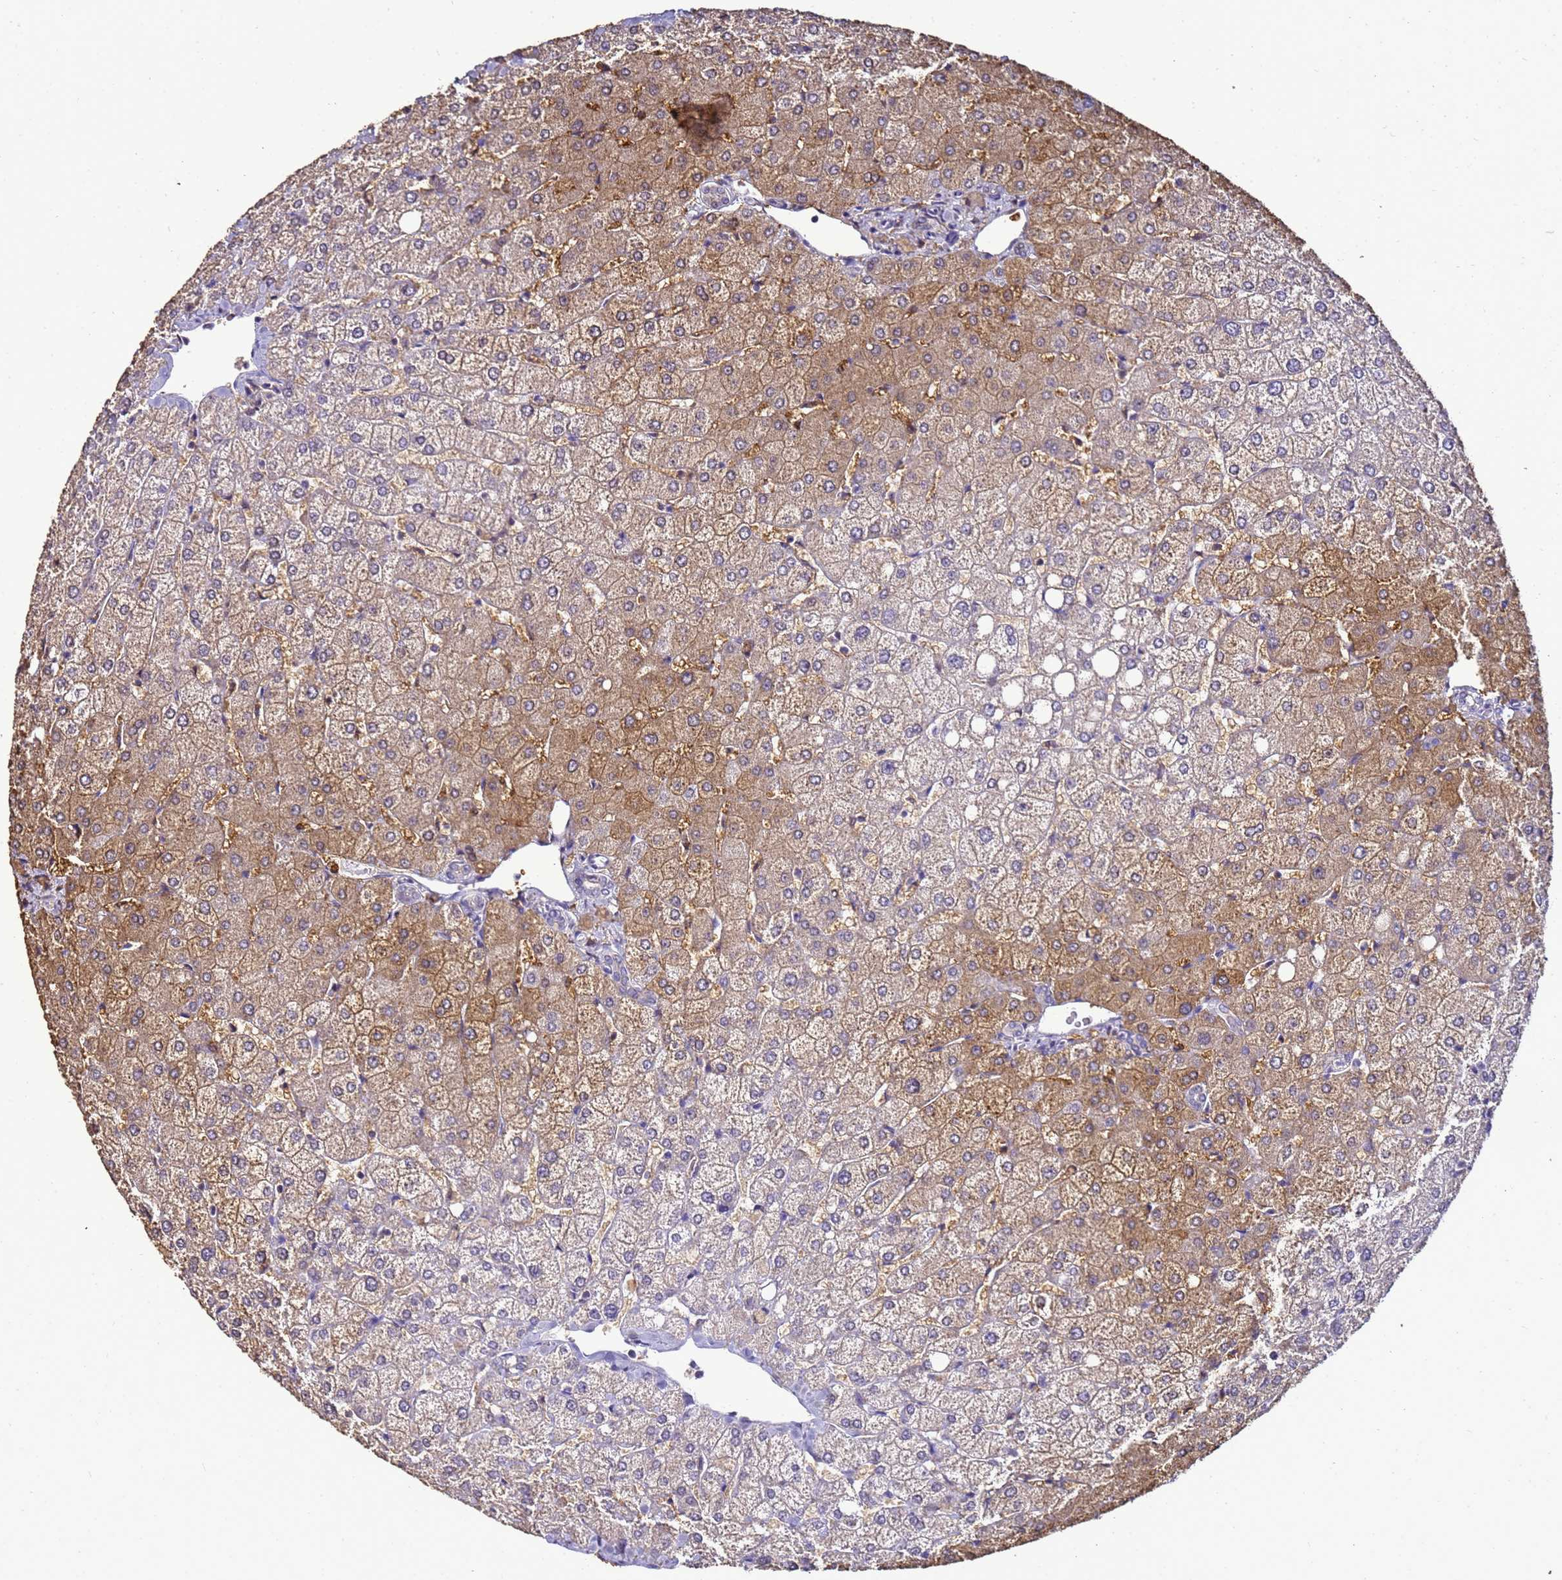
{"staining": {"intensity": "negative", "quantity": "none", "location": "none"}, "tissue": "liver", "cell_type": "Cholangiocytes", "image_type": "normal", "snomed": [{"axis": "morphology", "description": "Normal tissue, NOS"}, {"axis": "topography", "description": "Liver"}], "caption": "IHC micrograph of unremarkable liver: human liver stained with DAB demonstrates no significant protein staining in cholangiocytes. (Stains: DAB (3,3'-diaminobenzidine) IHC with hematoxylin counter stain, Microscopy: brightfield microscopy at high magnification).", "gene": "ENOPH1", "patient": {"sex": "female", "age": 54}}